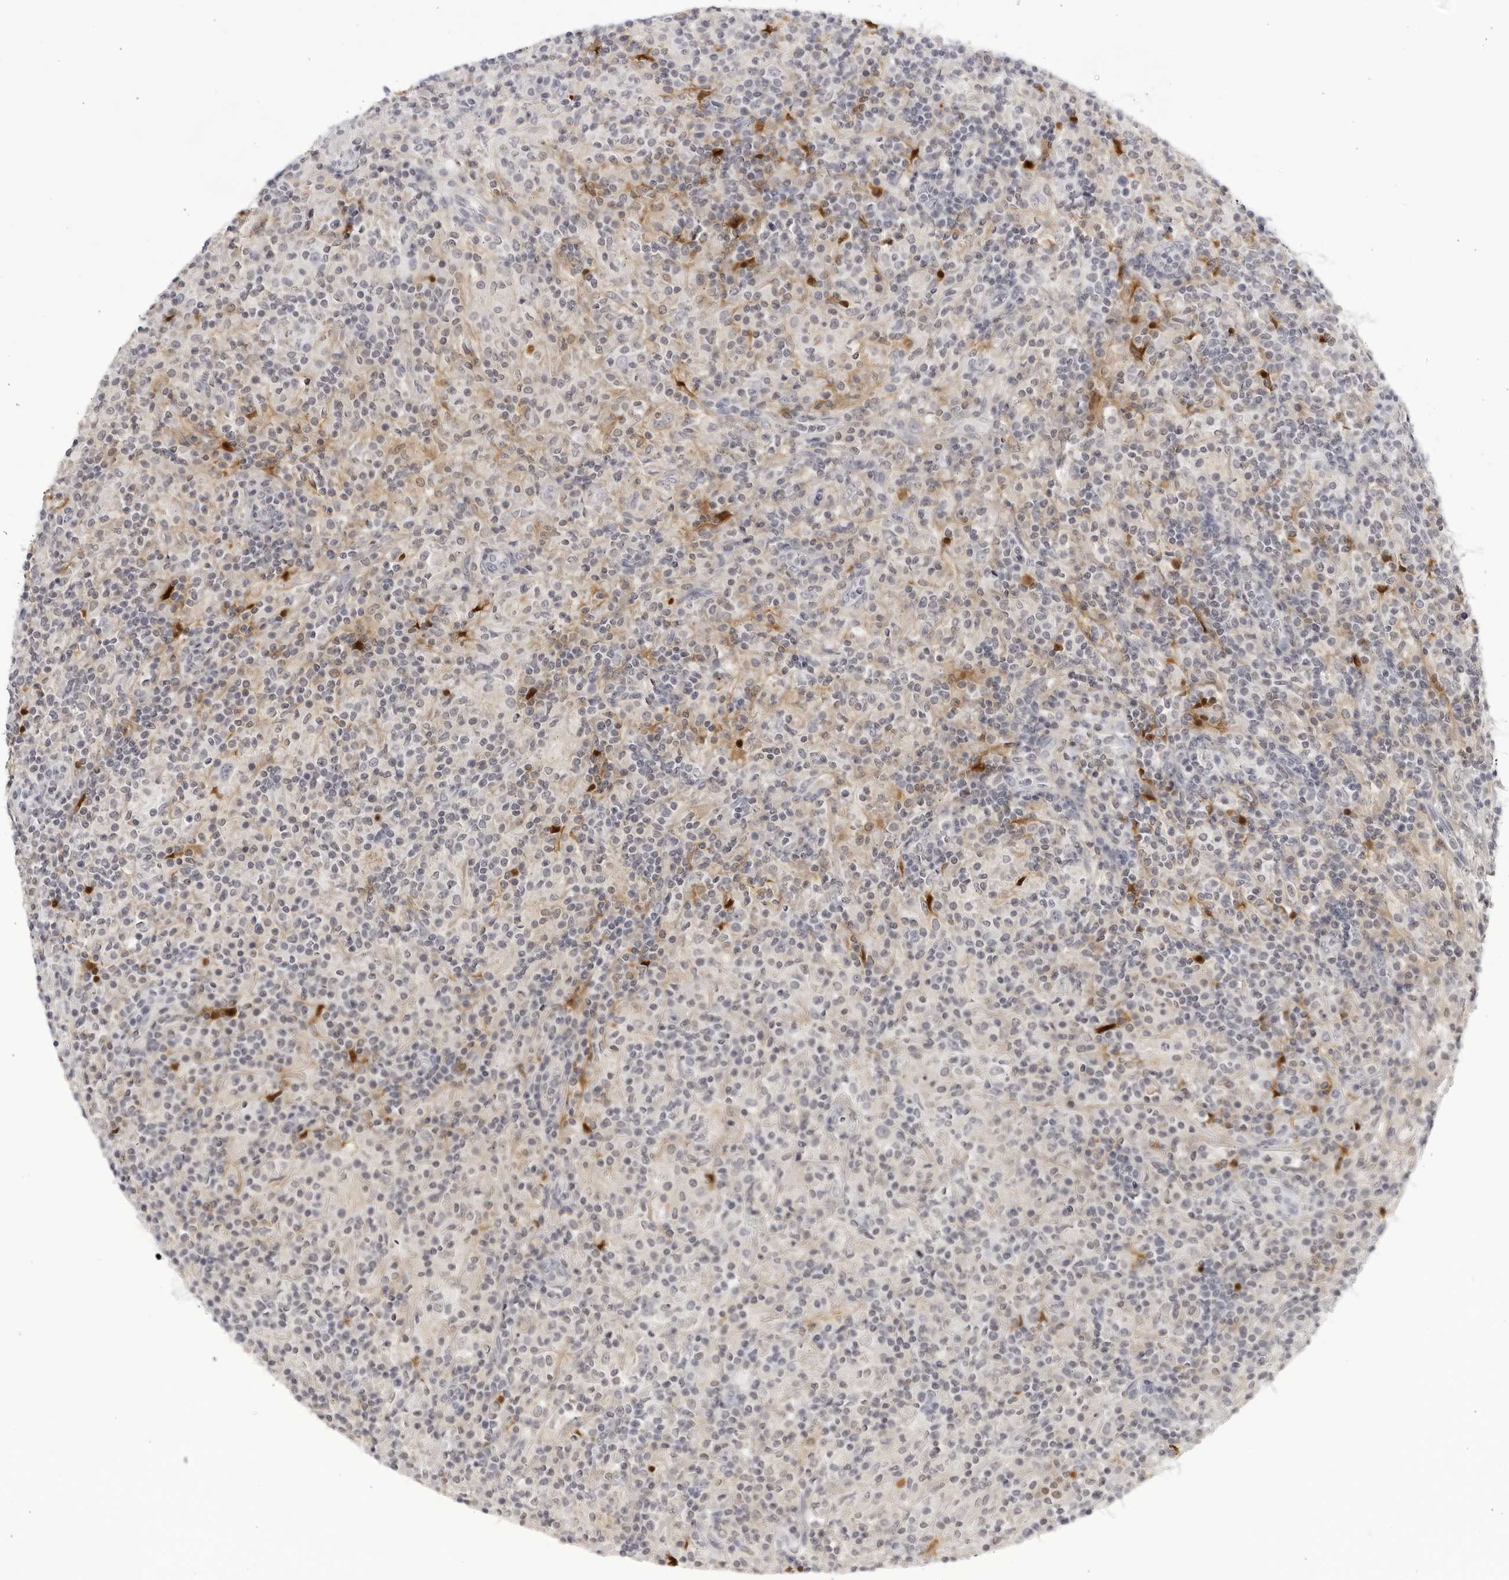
{"staining": {"intensity": "negative", "quantity": "none", "location": "none"}, "tissue": "lymphoma", "cell_type": "Tumor cells", "image_type": "cancer", "snomed": [{"axis": "morphology", "description": "Hodgkin's disease, NOS"}, {"axis": "topography", "description": "Lymph node"}], "caption": "Tumor cells show no significant protein staining in lymphoma.", "gene": "CNBD1", "patient": {"sex": "male", "age": 70}}